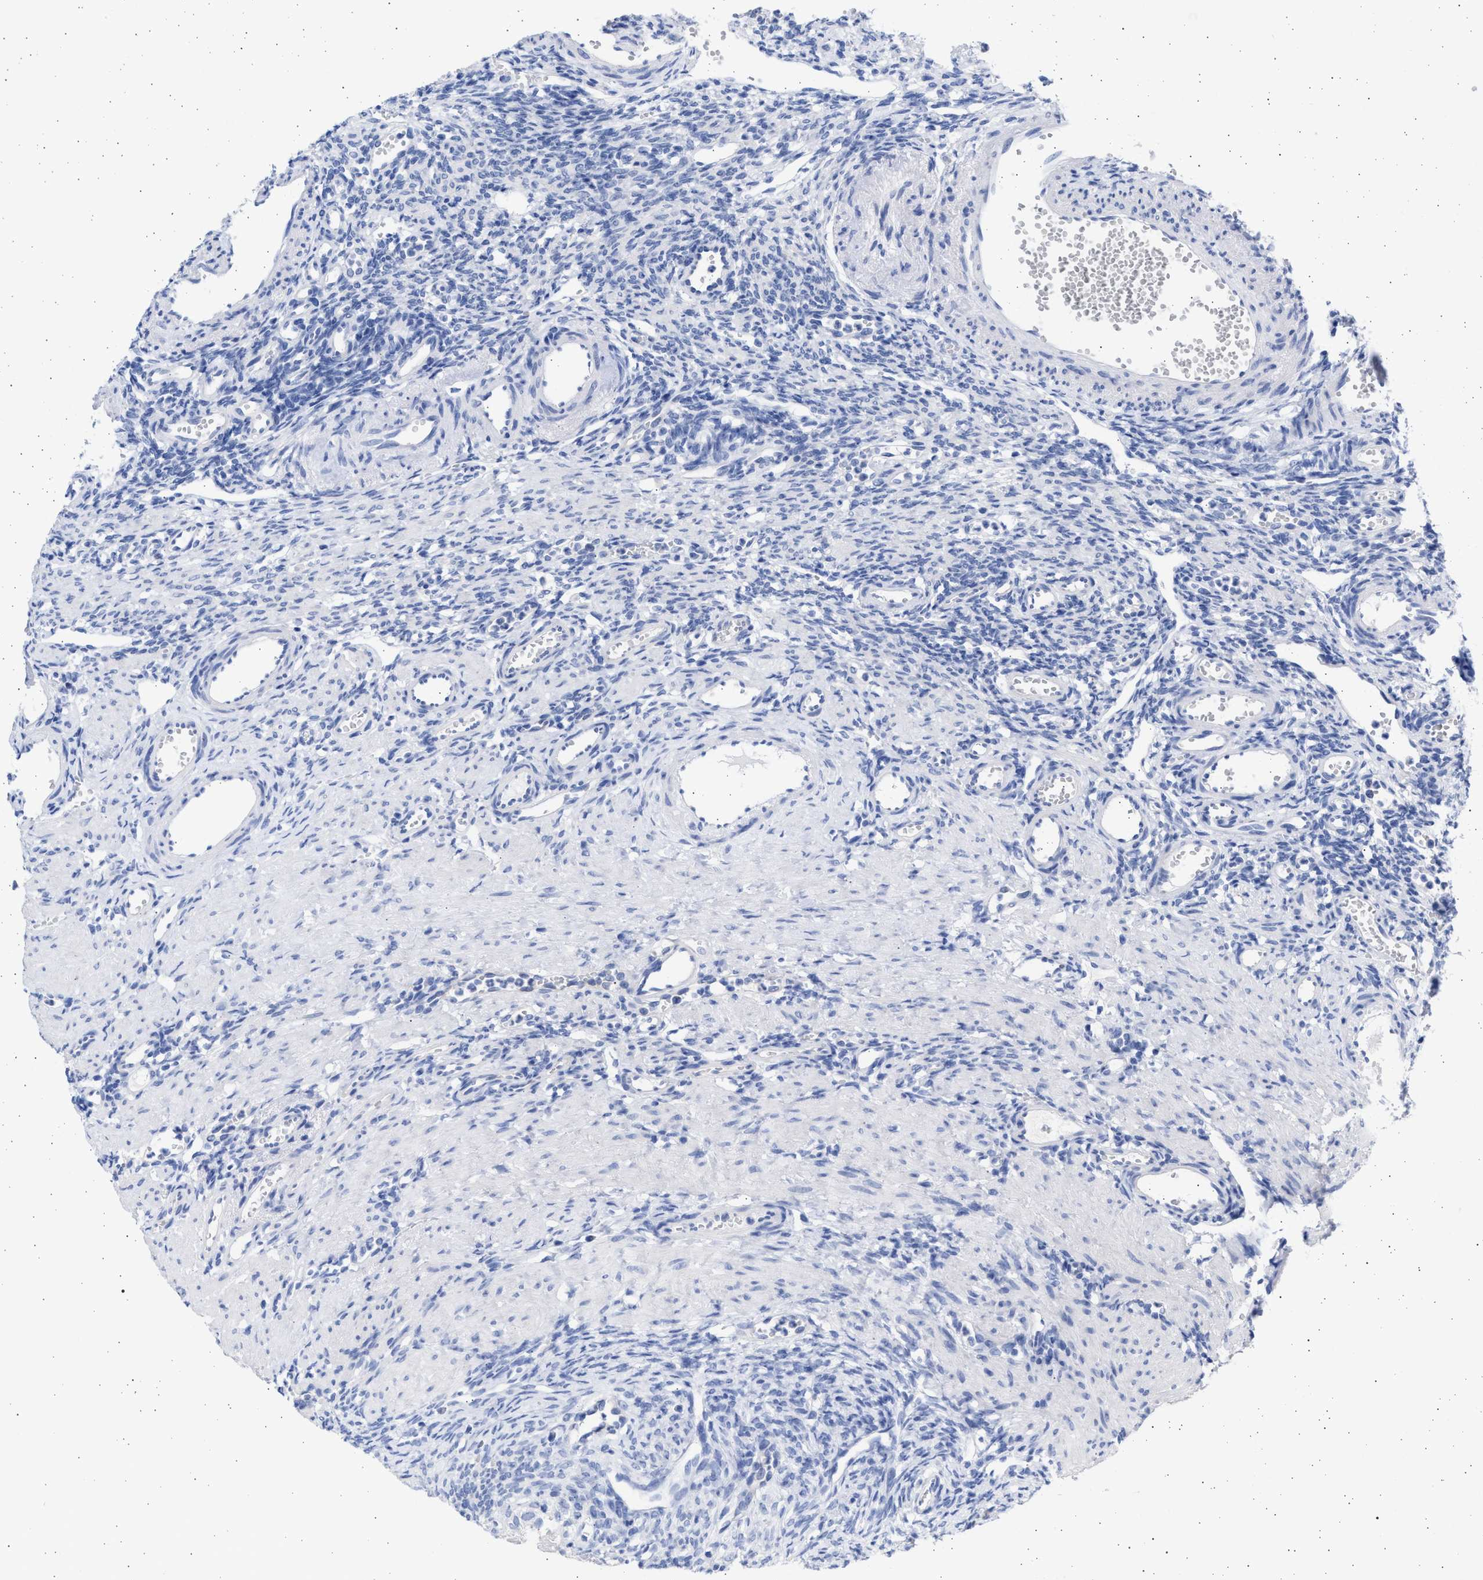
{"staining": {"intensity": "negative", "quantity": "none", "location": "none"}, "tissue": "ovary", "cell_type": "Follicle cells", "image_type": "normal", "snomed": [{"axis": "morphology", "description": "Normal tissue, NOS"}, {"axis": "topography", "description": "Ovary"}], "caption": "Immunohistochemical staining of unremarkable ovary exhibits no significant expression in follicle cells.", "gene": "ALDOC", "patient": {"sex": "female", "age": 33}}